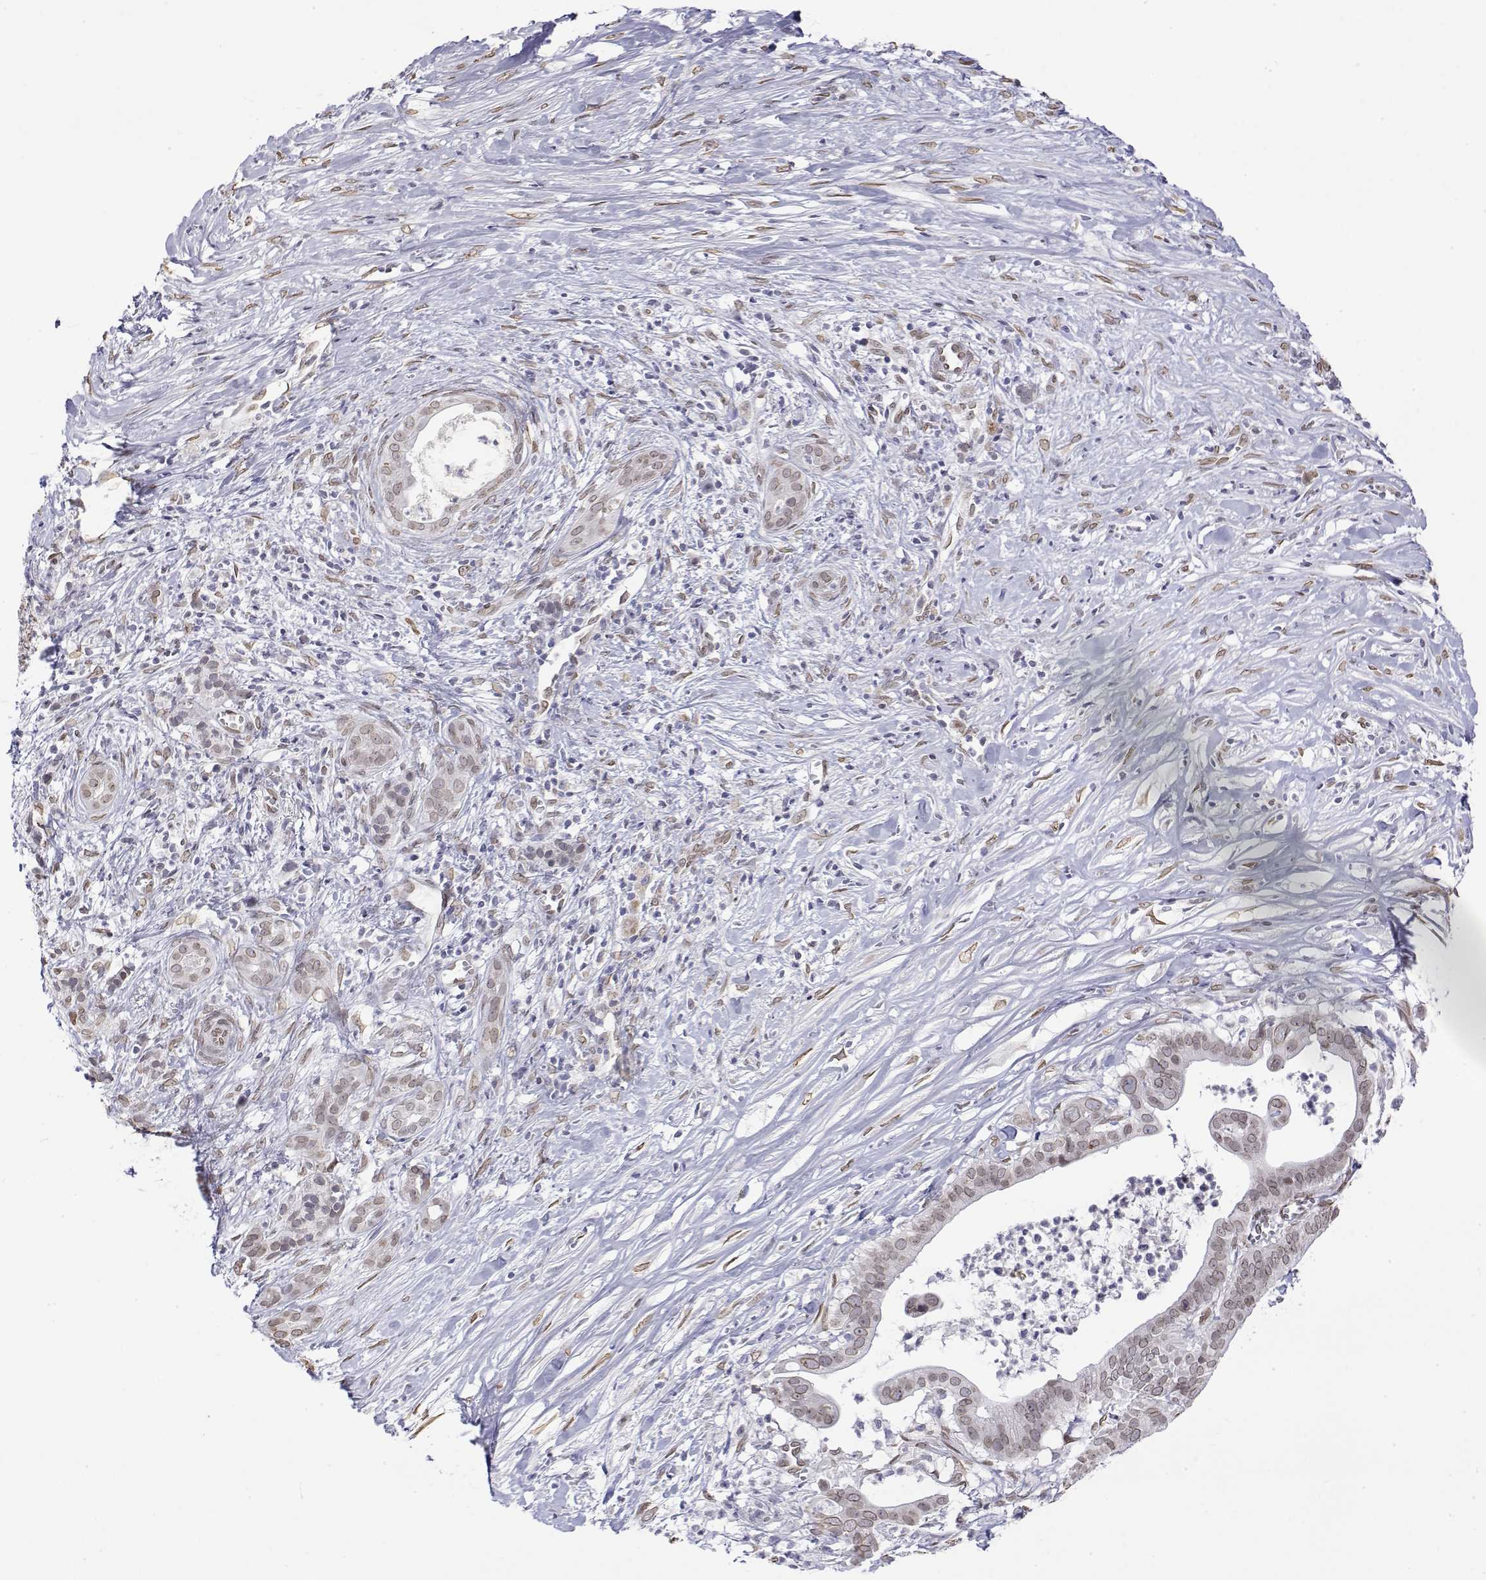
{"staining": {"intensity": "weak", "quantity": ">75%", "location": "cytoplasmic/membranous,nuclear"}, "tissue": "pancreatic cancer", "cell_type": "Tumor cells", "image_type": "cancer", "snomed": [{"axis": "morphology", "description": "Adenocarcinoma, NOS"}, {"axis": "topography", "description": "Pancreas"}], "caption": "A brown stain highlights weak cytoplasmic/membranous and nuclear positivity of a protein in adenocarcinoma (pancreatic) tumor cells. (Brightfield microscopy of DAB IHC at high magnification).", "gene": "ZNF532", "patient": {"sex": "male", "age": 61}}